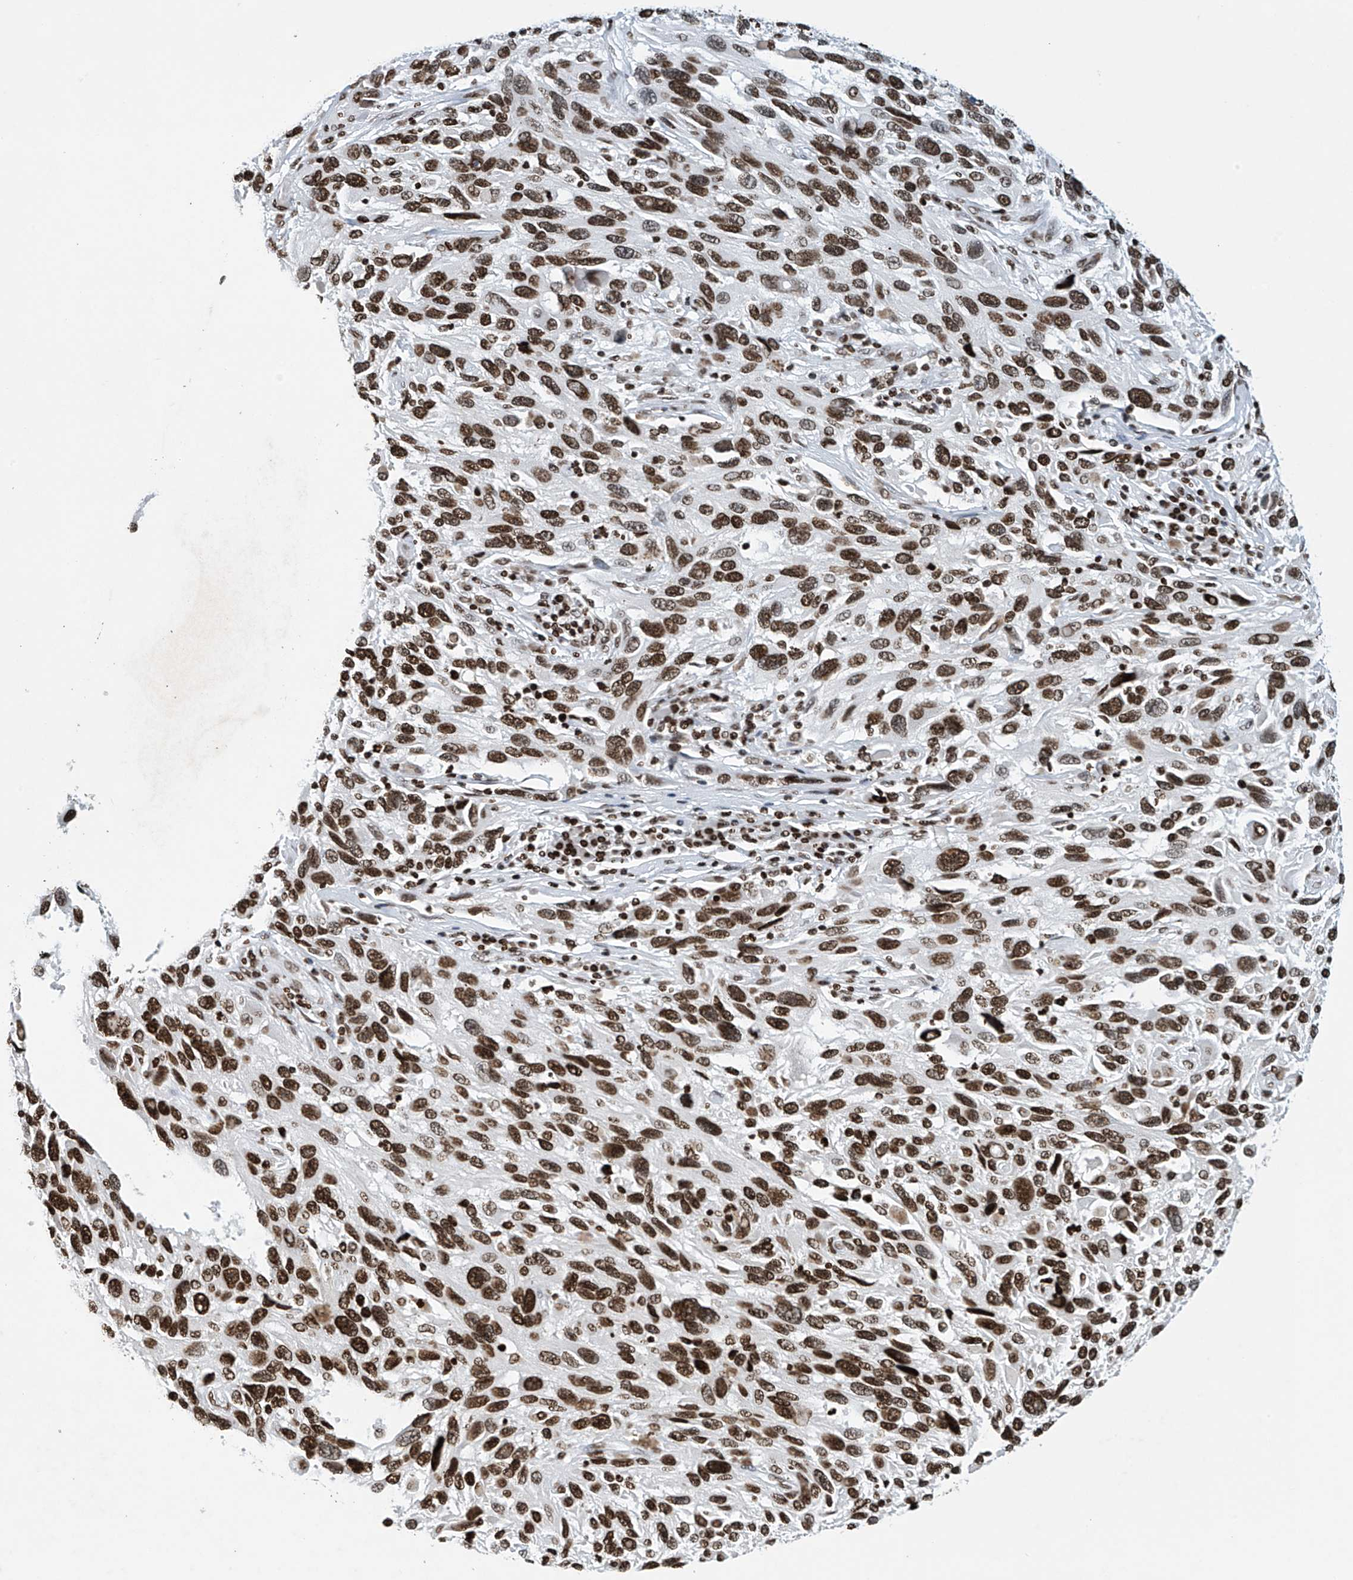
{"staining": {"intensity": "strong", "quantity": ">75%", "location": "nuclear"}, "tissue": "melanoma", "cell_type": "Tumor cells", "image_type": "cancer", "snomed": [{"axis": "morphology", "description": "Malignant melanoma, NOS"}, {"axis": "topography", "description": "Skin"}], "caption": "Protein staining displays strong nuclear expression in about >75% of tumor cells in malignant melanoma.", "gene": "H4C16", "patient": {"sex": "male", "age": 53}}